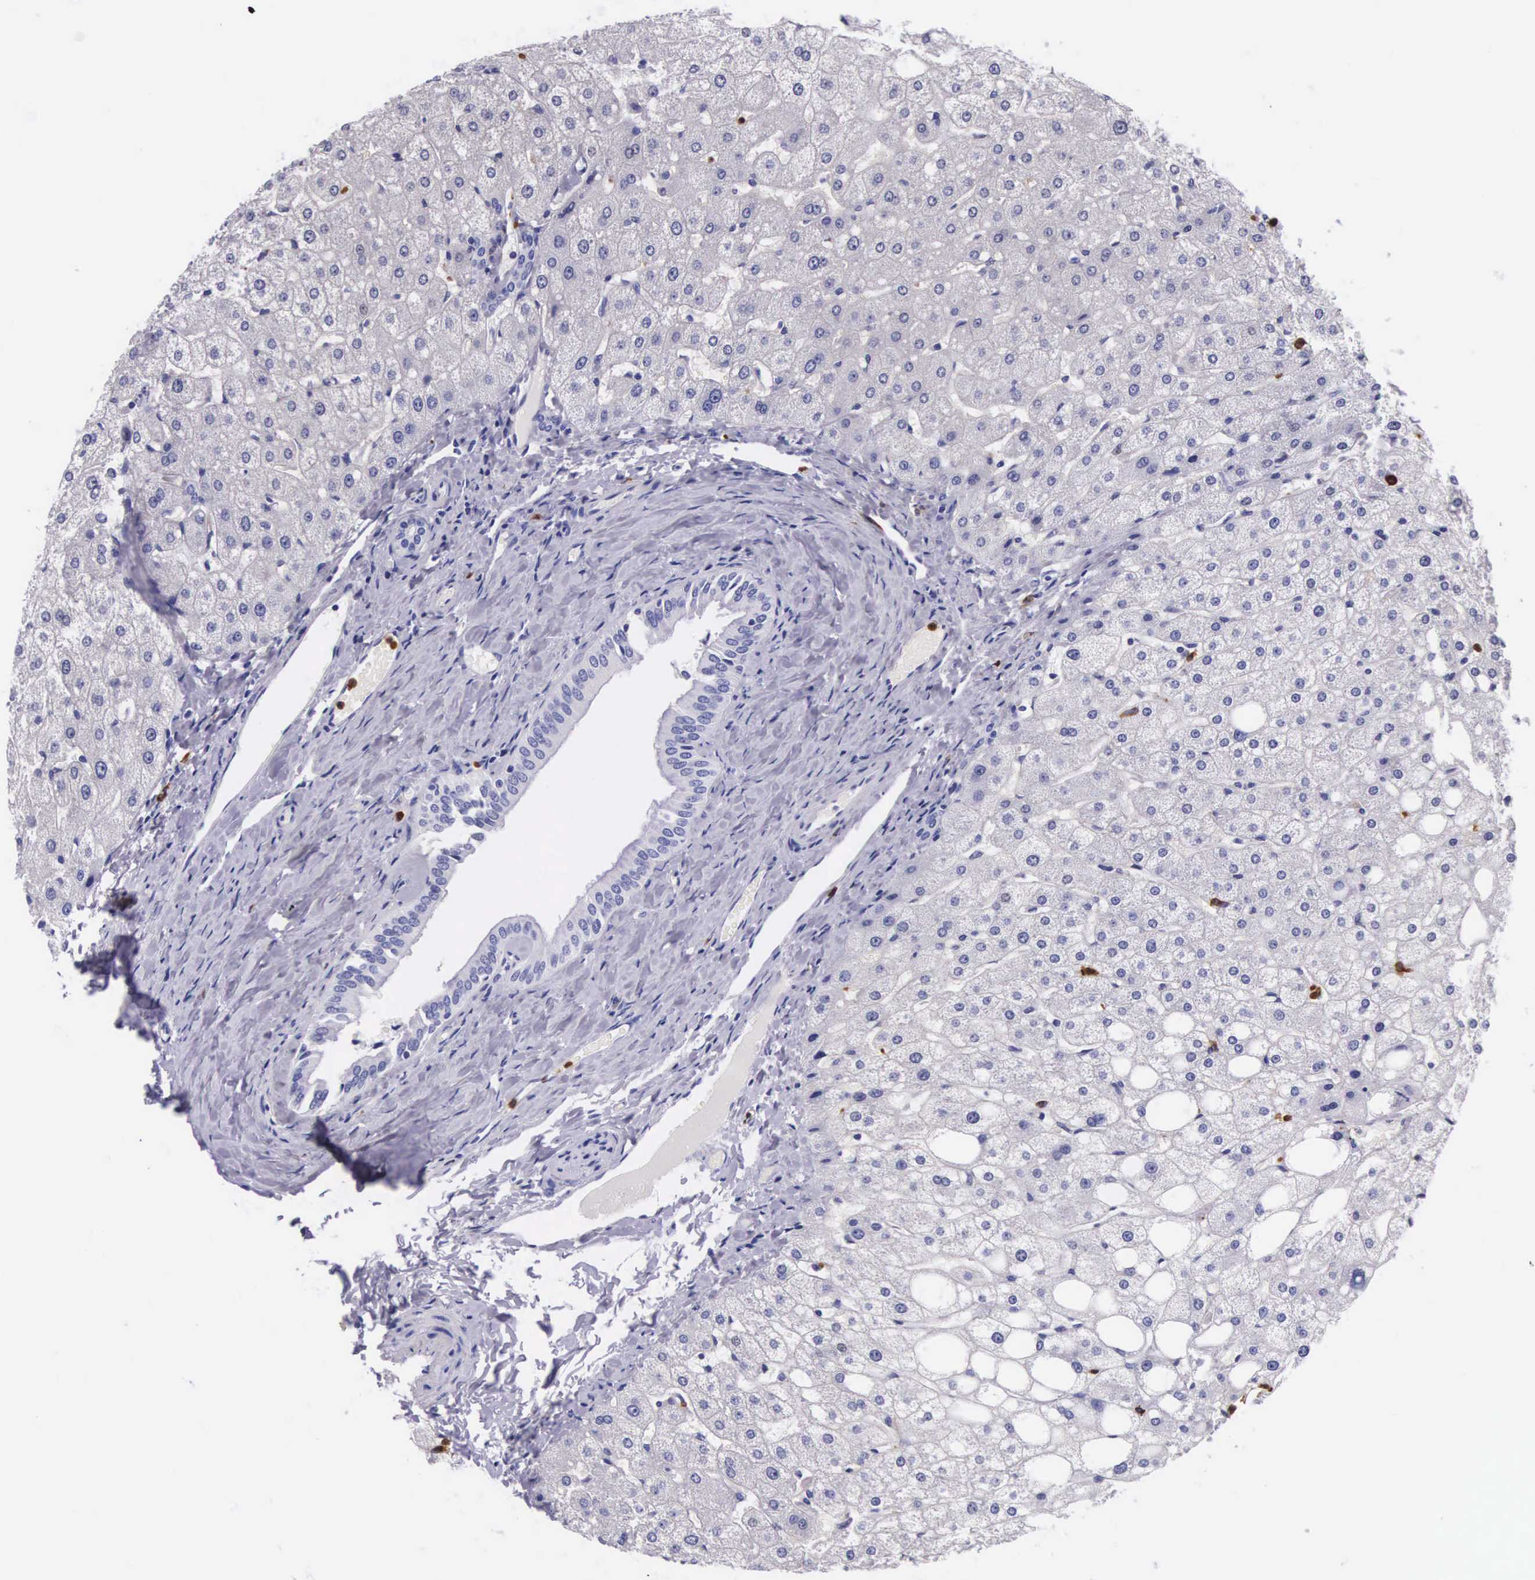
{"staining": {"intensity": "negative", "quantity": "none", "location": "none"}, "tissue": "liver", "cell_type": "Cholangiocytes", "image_type": "normal", "snomed": [{"axis": "morphology", "description": "Normal tissue, NOS"}, {"axis": "topography", "description": "Liver"}], "caption": "Immunohistochemistry of unremarkable liver reveals no positivity in cholangiocytes.", "gene": "FCN1", "patient": {"sex": "male", "age": 35}}